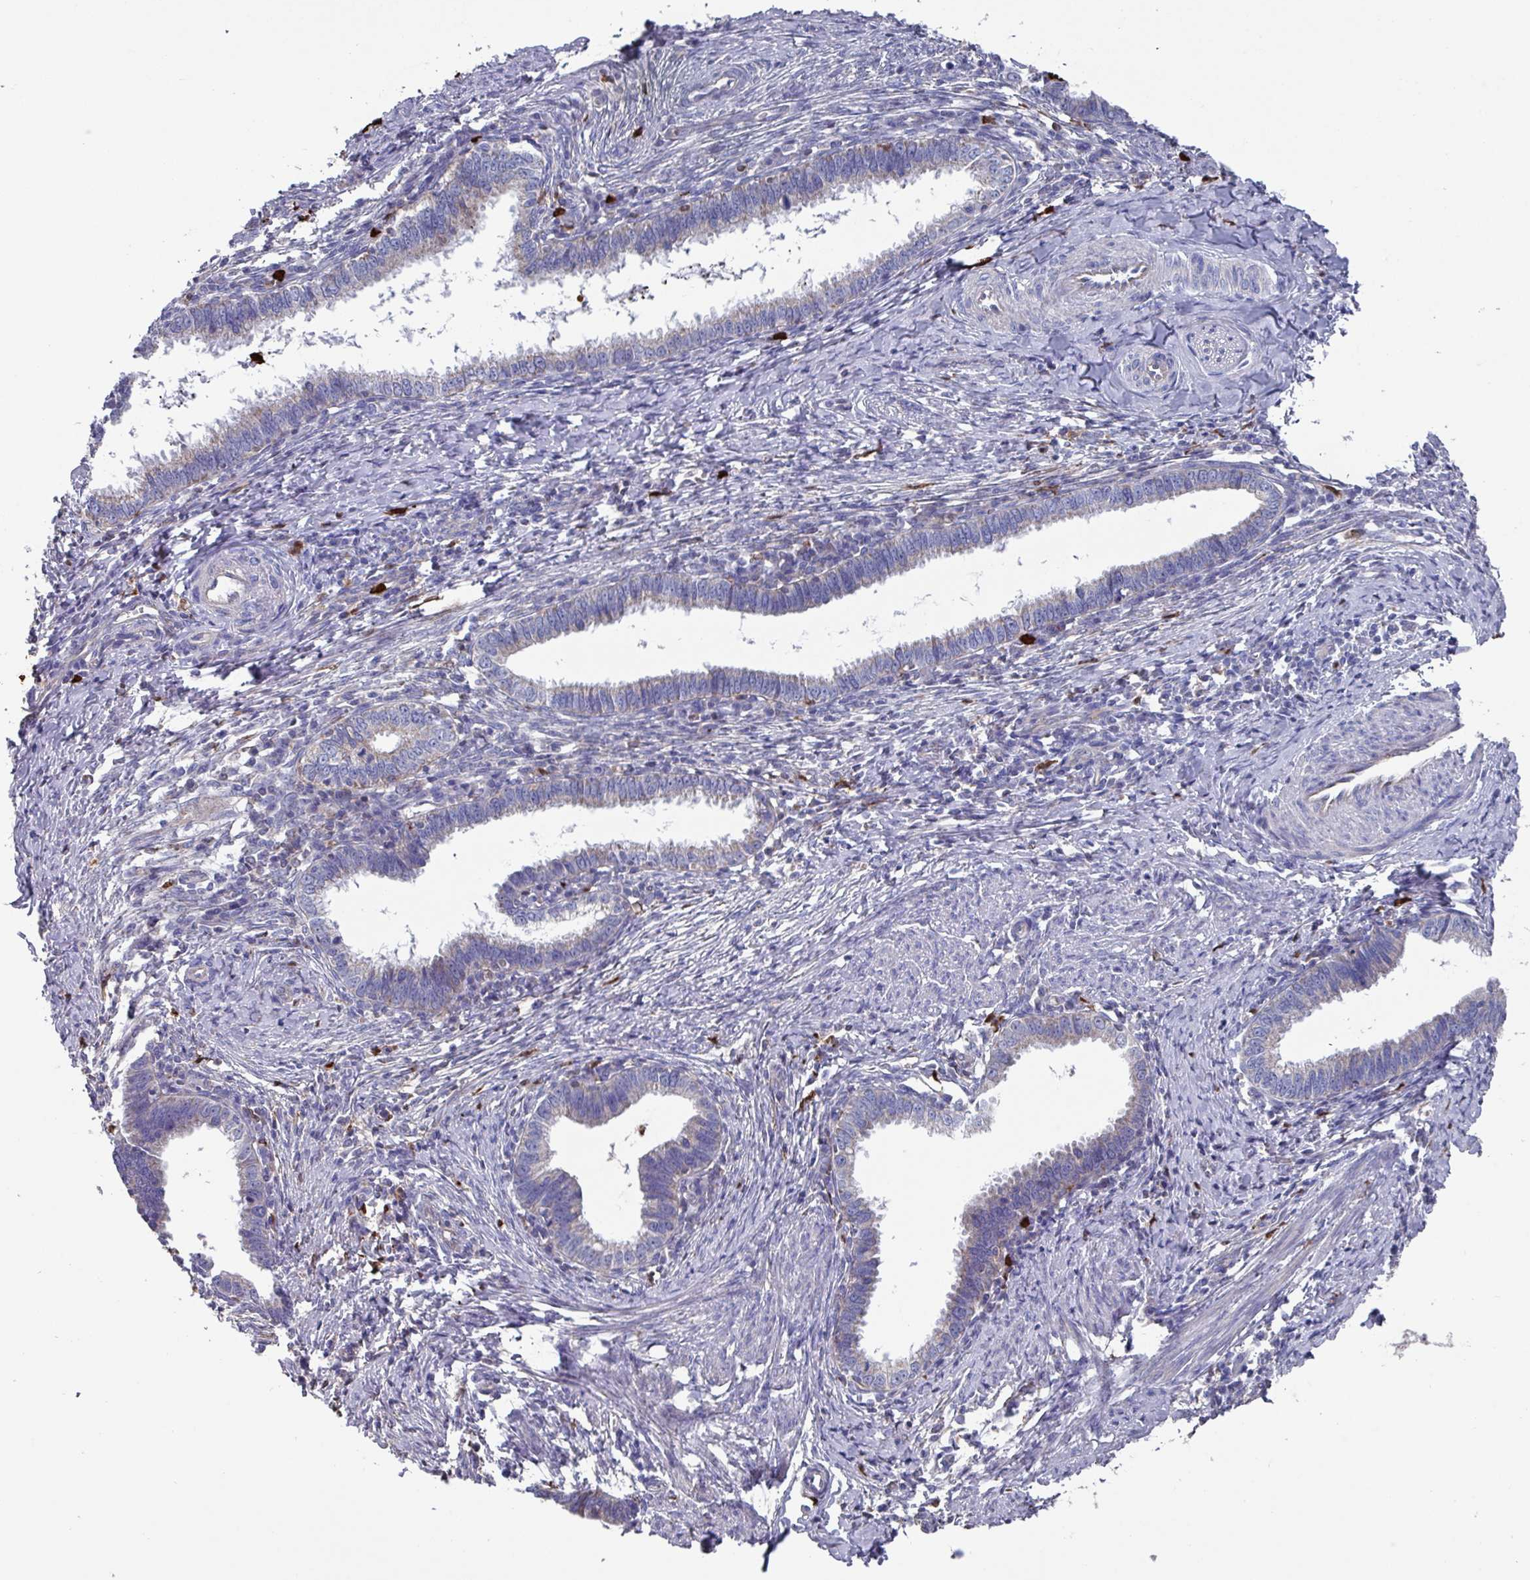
{"staining": {"intensity": "weak", "quantity": "25%-75%", "location": "cytoplasmic/membranous,nuclear"}, "tissue": "cervical cancer", "cell_type": "Tumor cells", "image_type": "cancer", "snomed": [{"axis": "morphology", "description": "Adenocarcinoma, NOS"}, {"axis": "topography", "description": "Cervix"}], "caption": "Immunohistochemical staining of human adenocarcinoma (cervical) reveals low levels of weak cytoplasmic/membranous and nuclear protein expression in approximately 25%-75% of tumor cells.", "gene": "UQCC2", "patient": {"sex": "female", "age": 36}}